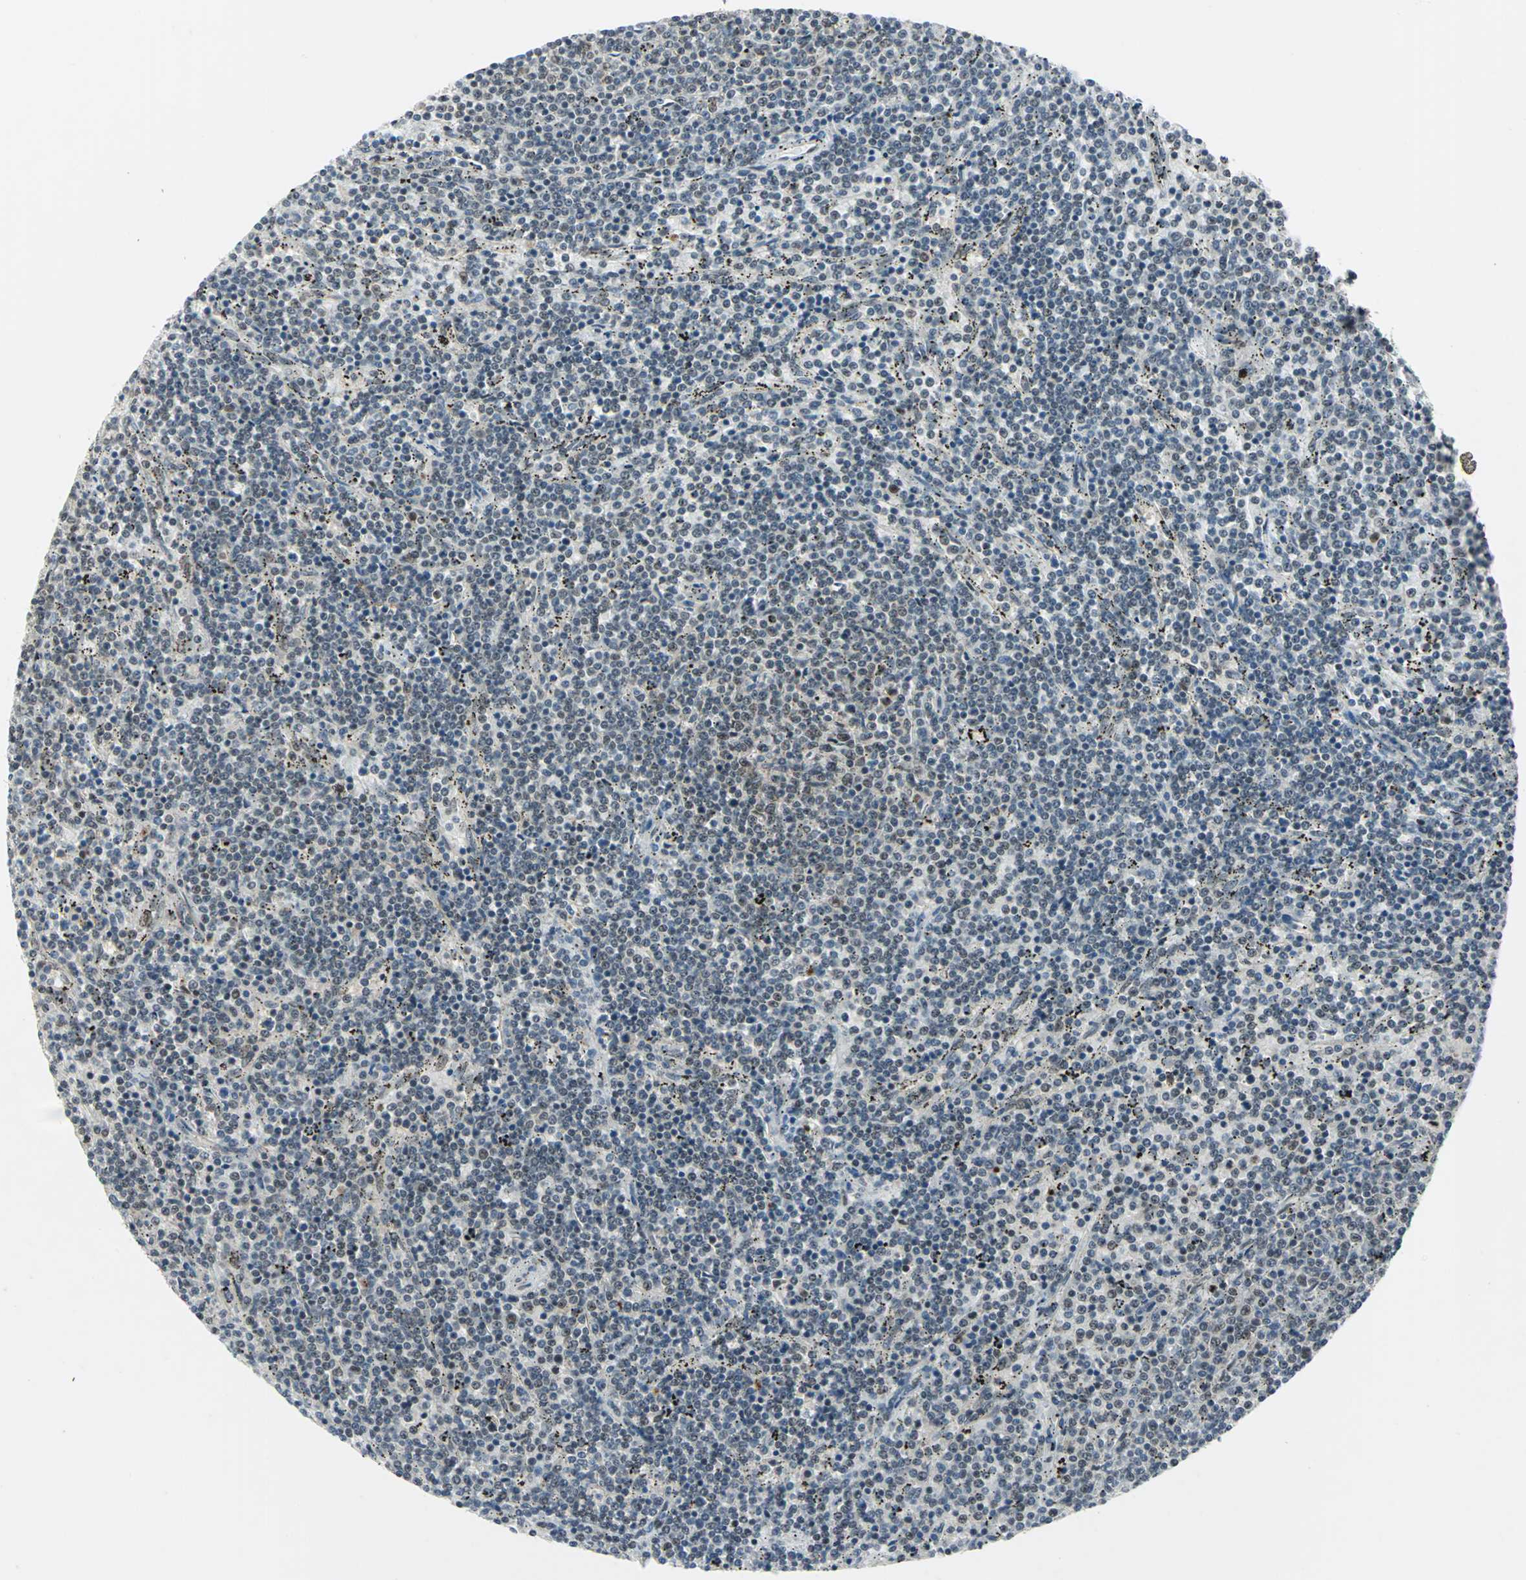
{"staining": {"intensity": "weak", "quantity": "<25%", "location": "cytoplasmic/membranous,nuclear"}, "tissue": "lymphoma", "cell_type": "Tumor cells", "image_type": "cancer", "snomed": [{"axis": "morphology", "description": "Malignant lymphoma, non-Hodgkin's type, Low grade"}, {"axis": "topography", "description": "Spleen"}], "caption": "Immunohistochemistry of lymphoma reveals no expression in tumor cells.", "gene": "MTA1", "patient": {"sex": "female", "age": 50}}